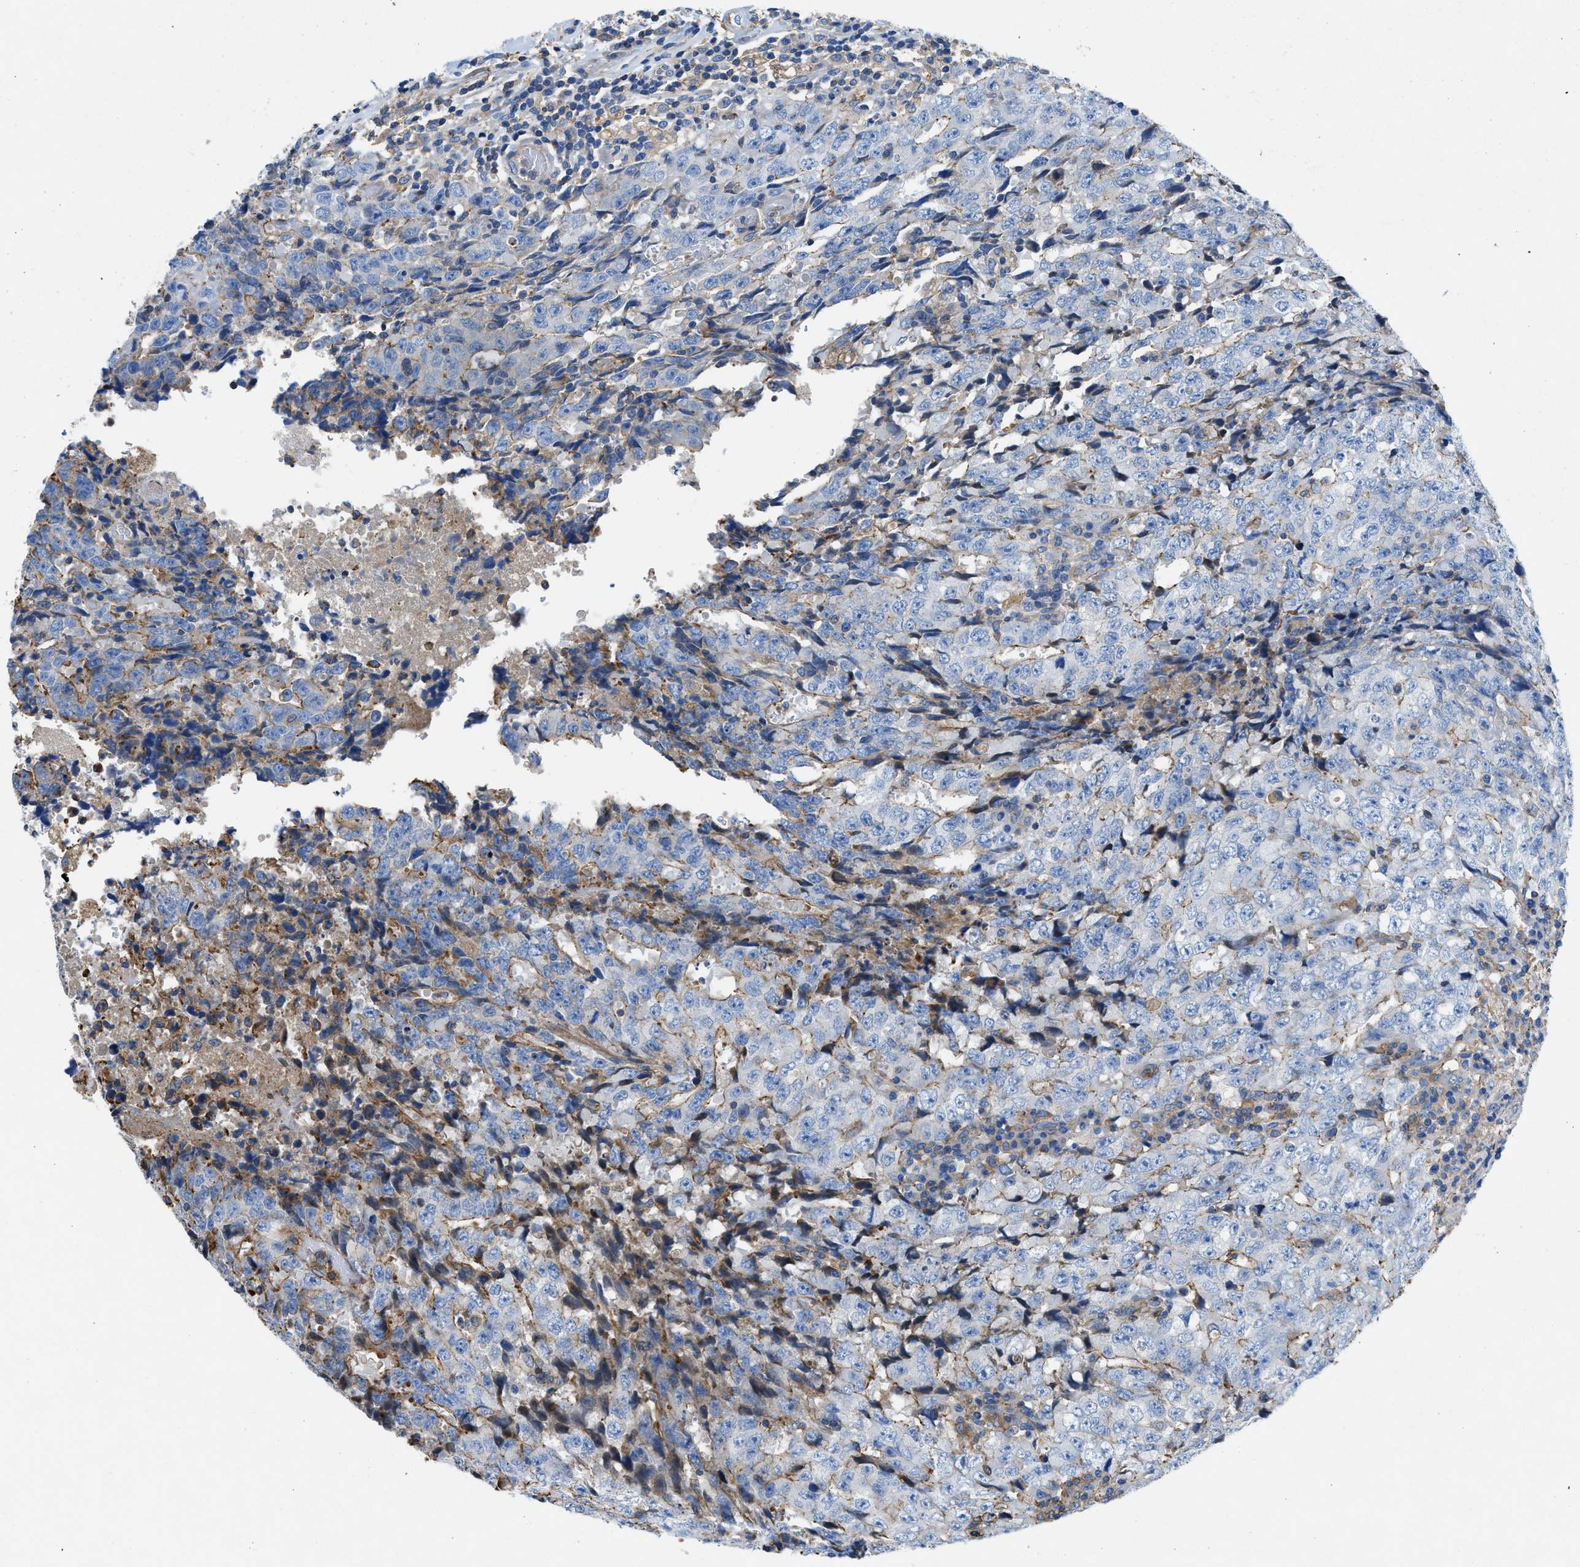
{"staining": {"intensity": "moderate", "quantity": "<25%", "location": "cytoplasmic/membranous"}, "tissue": "testis cancer", "cell_type": "Tumor cells", "image_type": "cancer", "snomed": [{"axis": "morphology", "description": "Necrosis, NOS"}, {"axis": "morphology", "description": "Carcinoma, Embryonal, NOS"}, {"axis": "topography", "description": "Testis"}], "caption": "IHC micrograph of human testis cancer stained for a protein (brown), which reveals low levels of moderate cytoplasmic/membranous expression in approximately <25% of tumor cells.", "gene": "ATP6V0D1", "patient": {"sex": "male", "age": 19}}